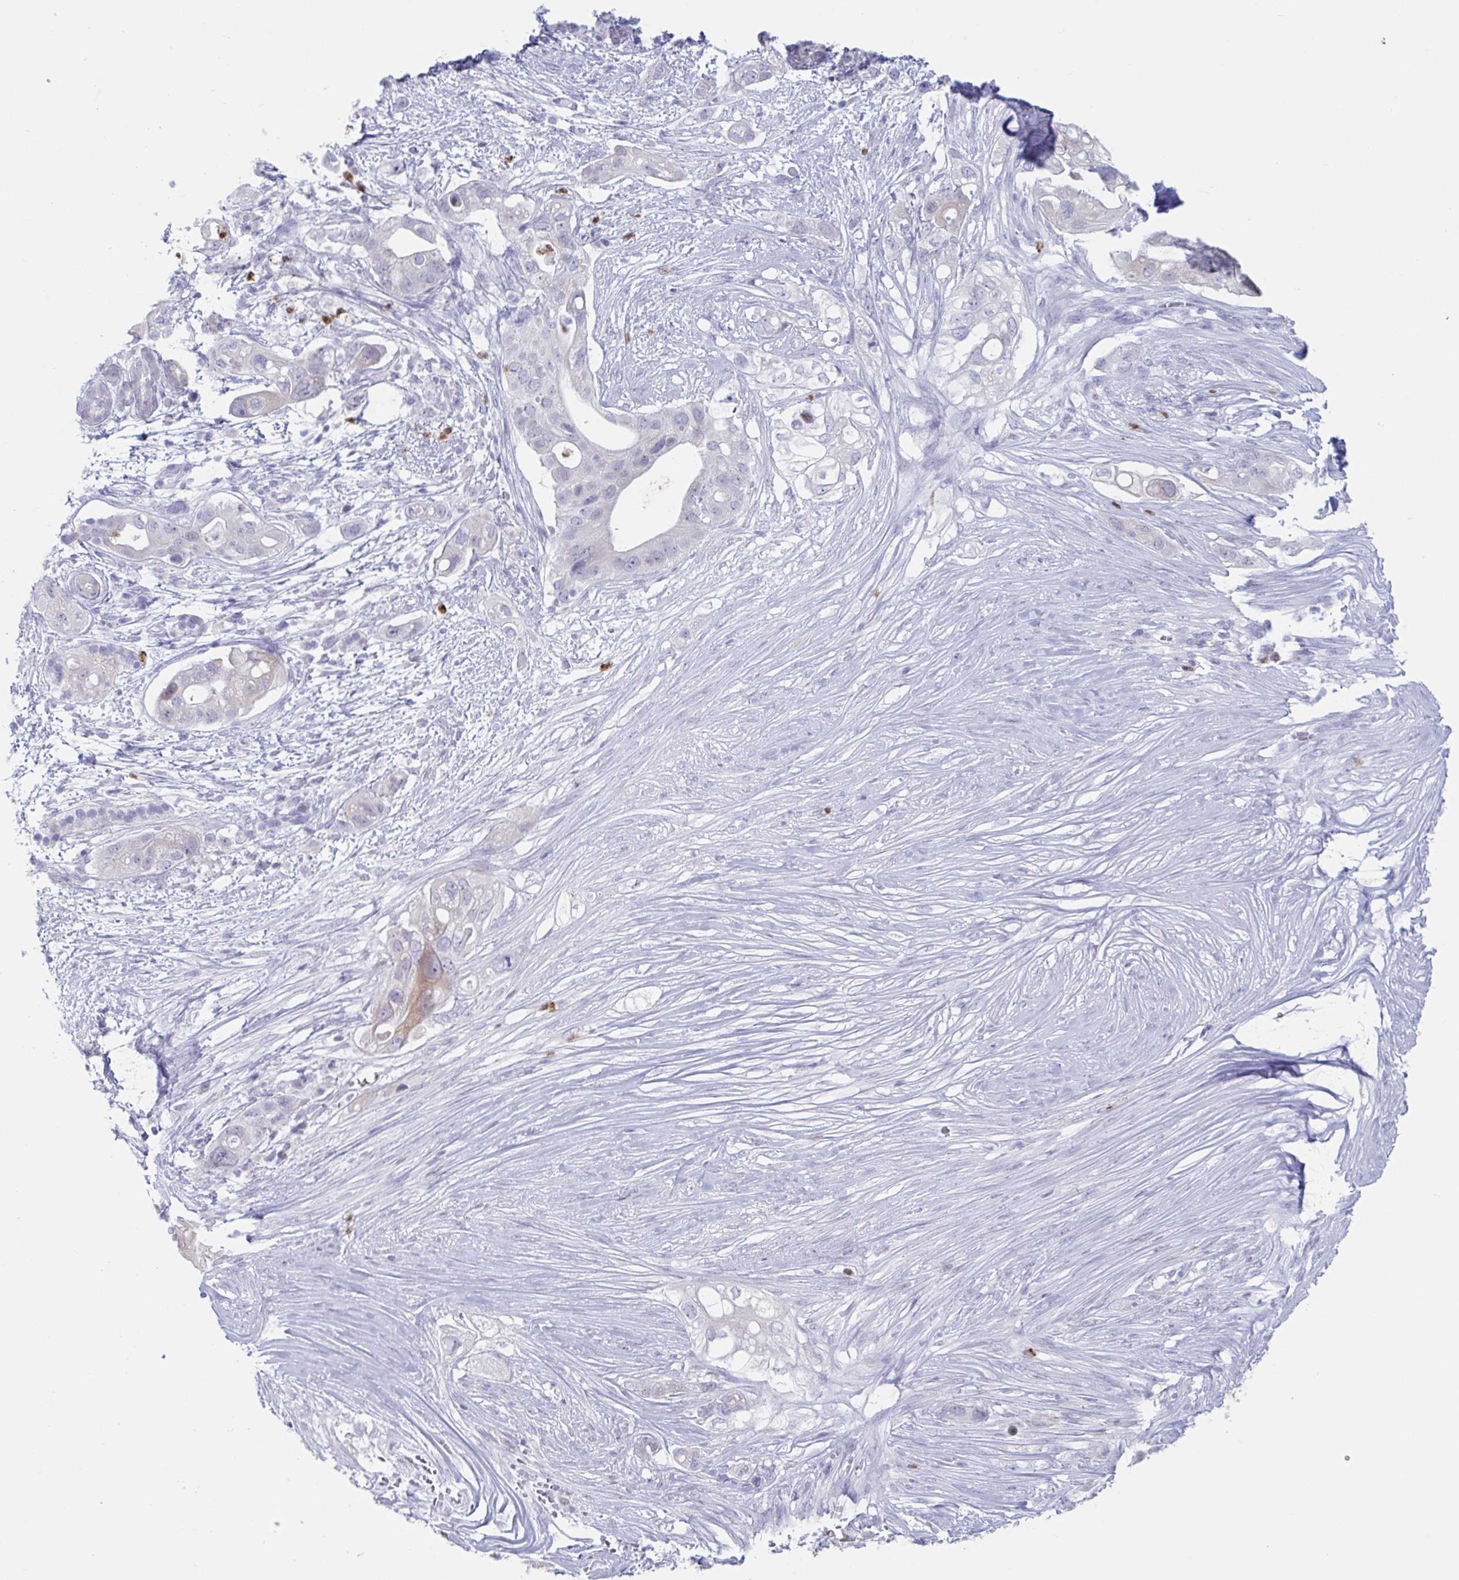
{"staining": {"intensity": "weak", "quantity": "<25%", "location": "cytoplasmic/membranous"}, "tissue": "pancreatic cancer", "cell_type": "Tumor cells", "image_type": "cancer", "snomed": [{"axis": "morphology", "description": "Adenocarcinoma, NOS"}, {"axis": "topography", "description": "Pancreas"}], "caption": "High magnification brightfield microscopy of pancreatic cancer stained with DAB (brown) and counterstained with hematoxylin (blue): tumor cells show no significant staining.", "gene": "CYP4F11", "patient": {"sex": "female", "age": 72}}